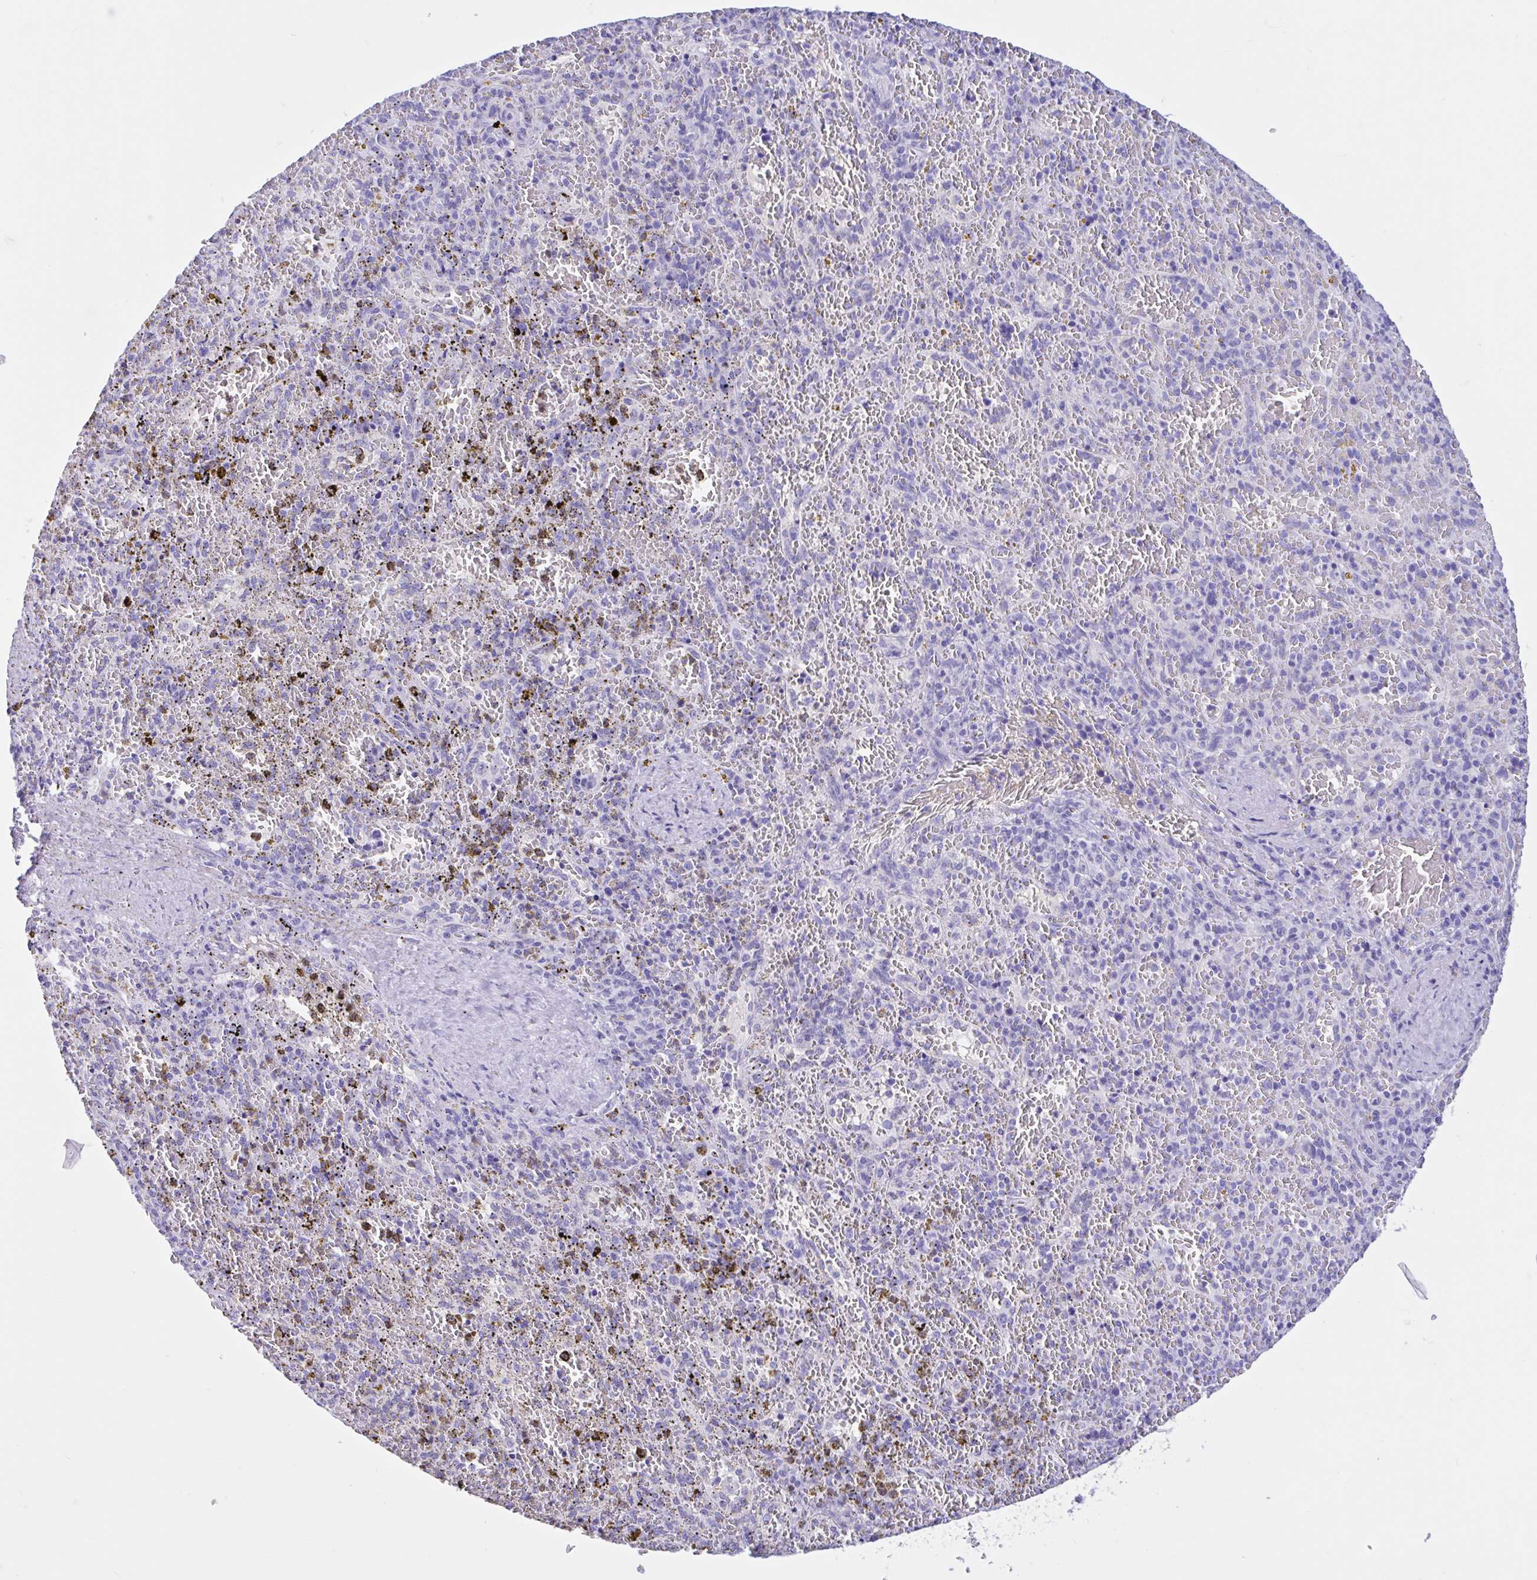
{"staining": {"intensity": "negative", "quantity": "none", "location": "none"}, "tissue": "spleen", "cell_type": "Cells in red pulp", "image_type": "normal", "snomed": [{"axis": "morphology", "description": "Normal tissue, NOS"}, {"axis": "topography", "description": "Spleen"}], "caption": "Image shows no protein staining in cells in red pulp of unremarkable spleen.", "gene": "IAPP", "patient": {"sex": "female", "age": 50}}